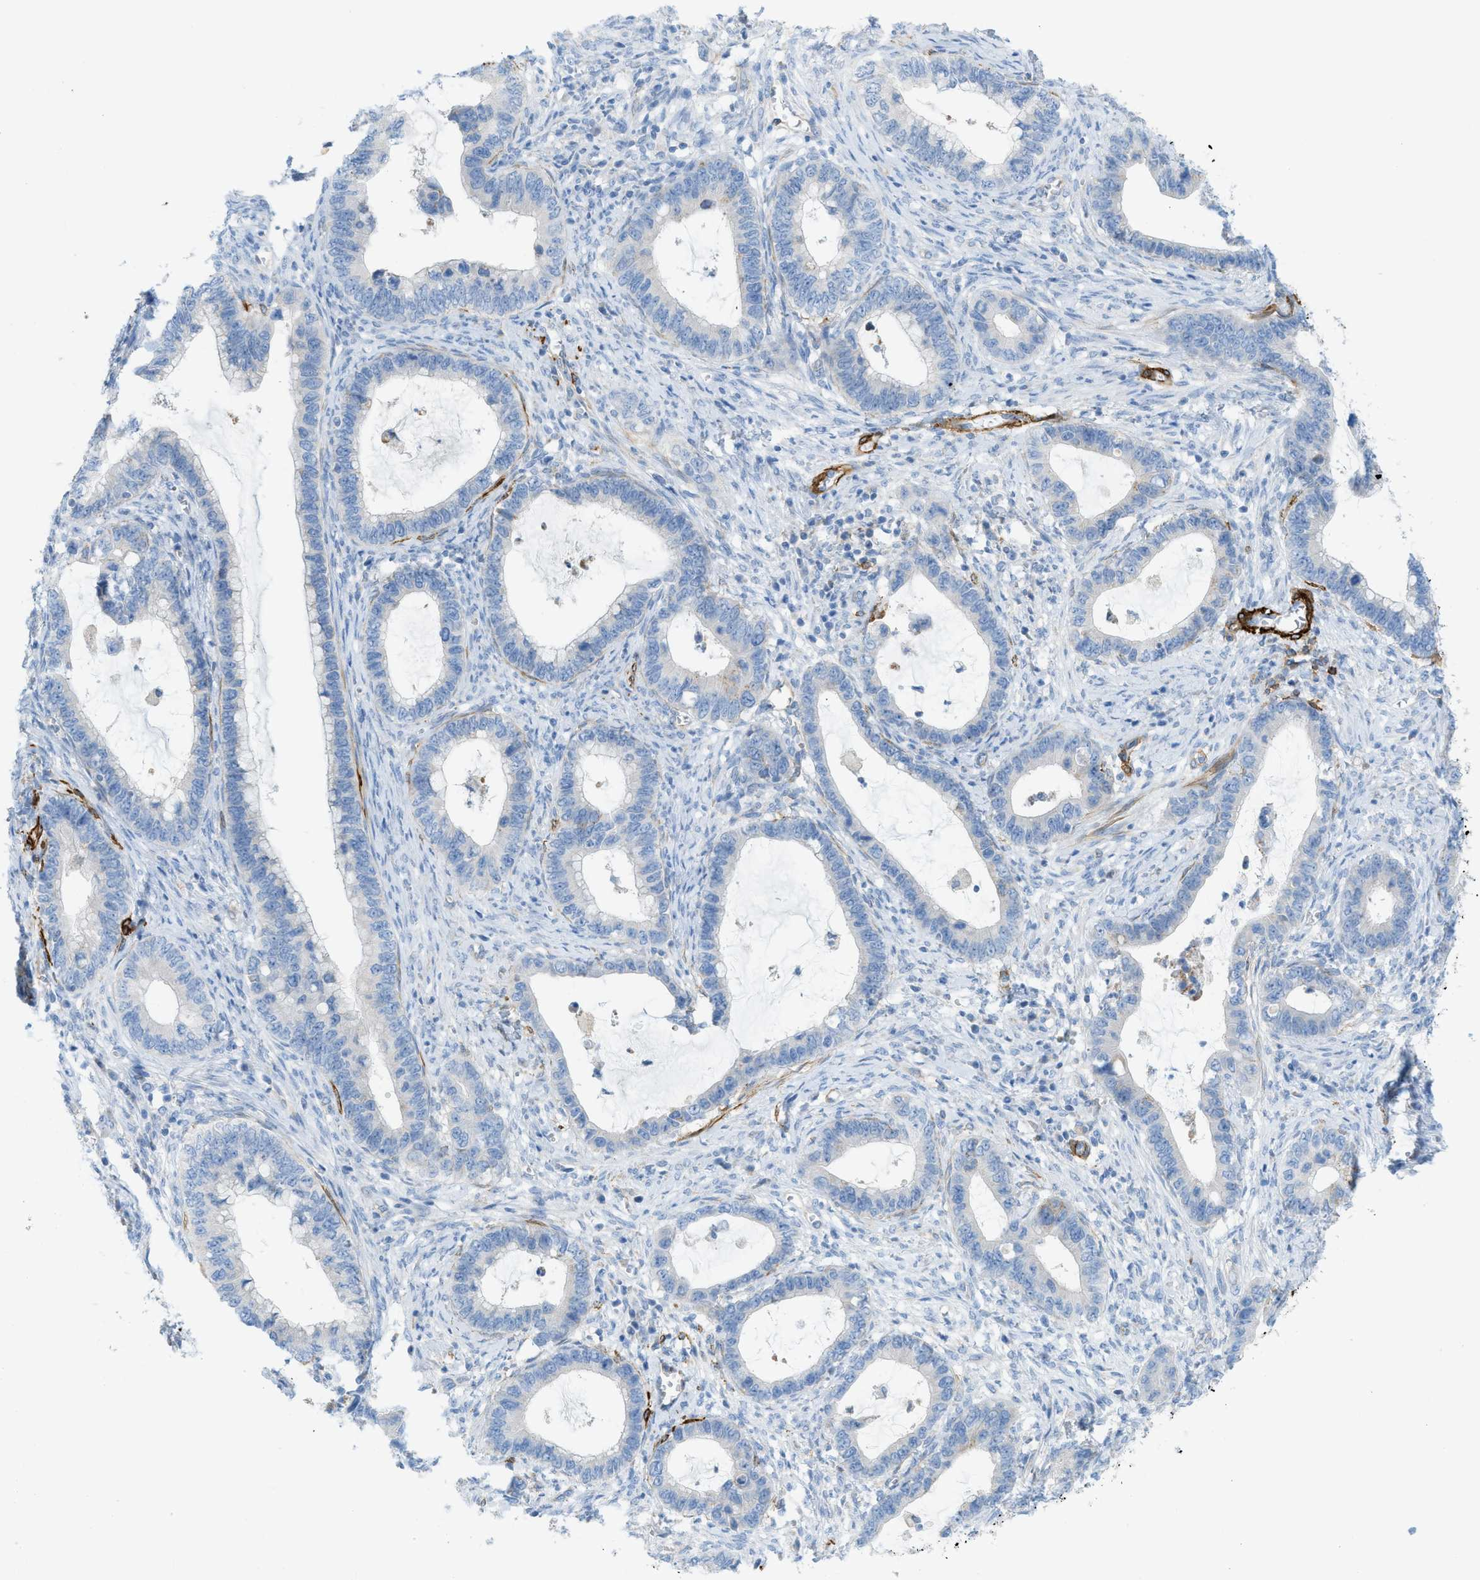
{"staining": {"intensity": "negative", "quantity": "none", "location": "none"}, "tissue": "cervical cancer", "cell_type": "Tumor cells", "image_type": "cancer", "snomed": [{"axis": "morphology", "description": "Adenocarcinoma, NOS"}, {"axis": "topography", "description": "Cervix"}], "caption": "Immunohistochemistry micrograph of adenocarcinoma (cervical) stained for a protein (brown), which demonstrates no staining in tumor cells. (DAB (3,3'-diaminobenzidine) IHC, high magnification).", "gene": "MYH11", "patient": {"sex": "female", "age": 44}}